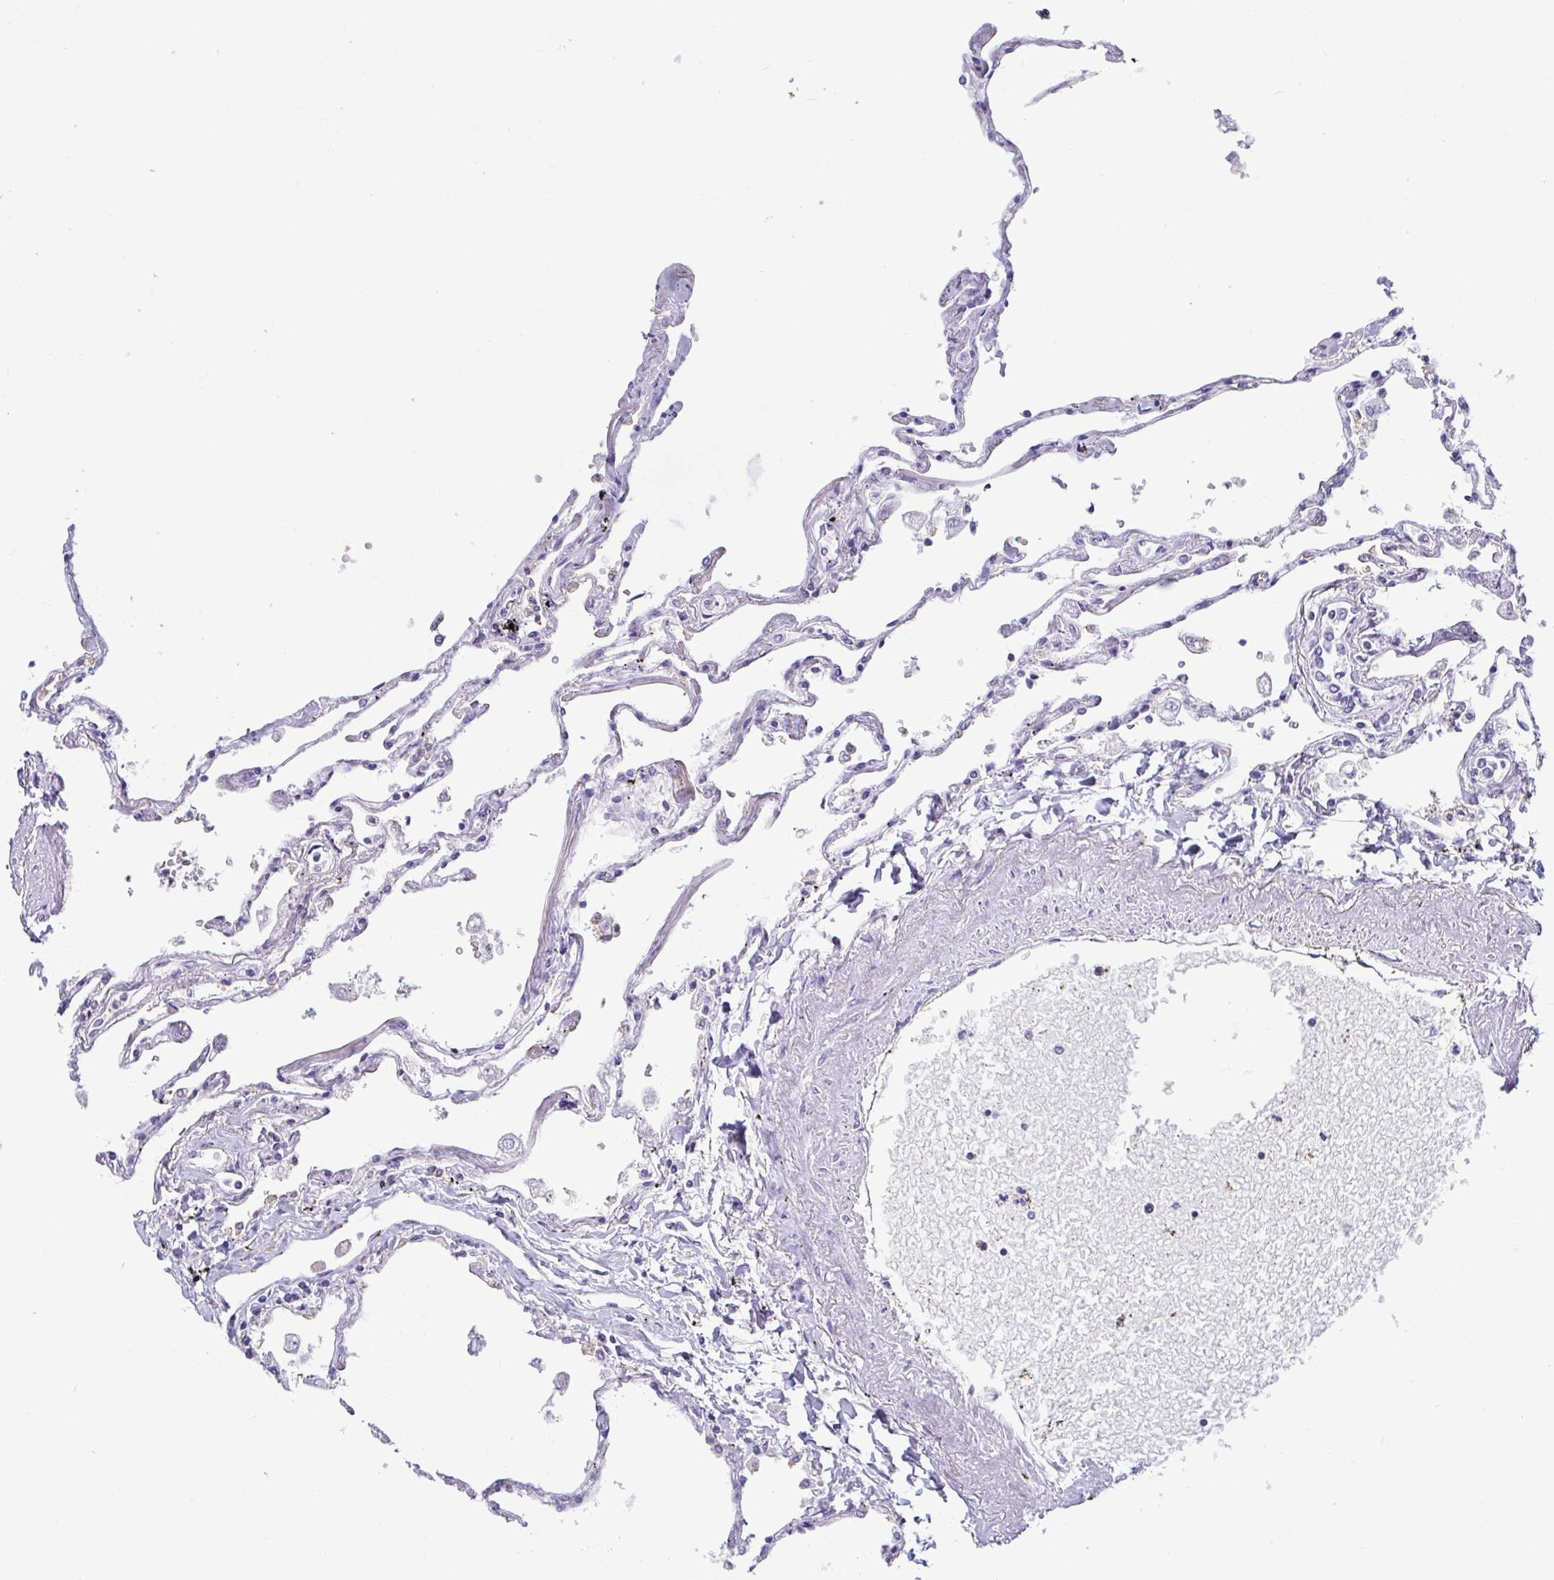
{"staining": {"intensity": "negative", "quantity": "none", "location": "none"}, "tissue": "lung", "cell_type": "Alveolar cells", "image_type": "normal", "snomed": [{"axis": "morphology", "description": "Normal tissue, NOS"}, {"axis": "topography", "description": "Lung"}], "caption": "Immunohistochemical staining of unremarkable human lung reveals no significant expression in alveolar cells. The staining is performed using DAB (3,3'-diaminobenzidine) brown chromogen with nuclei counter-stained in using hematoxylin.", "gene": "TFPI2", "patient": {"sex": "female", "age": 67}}